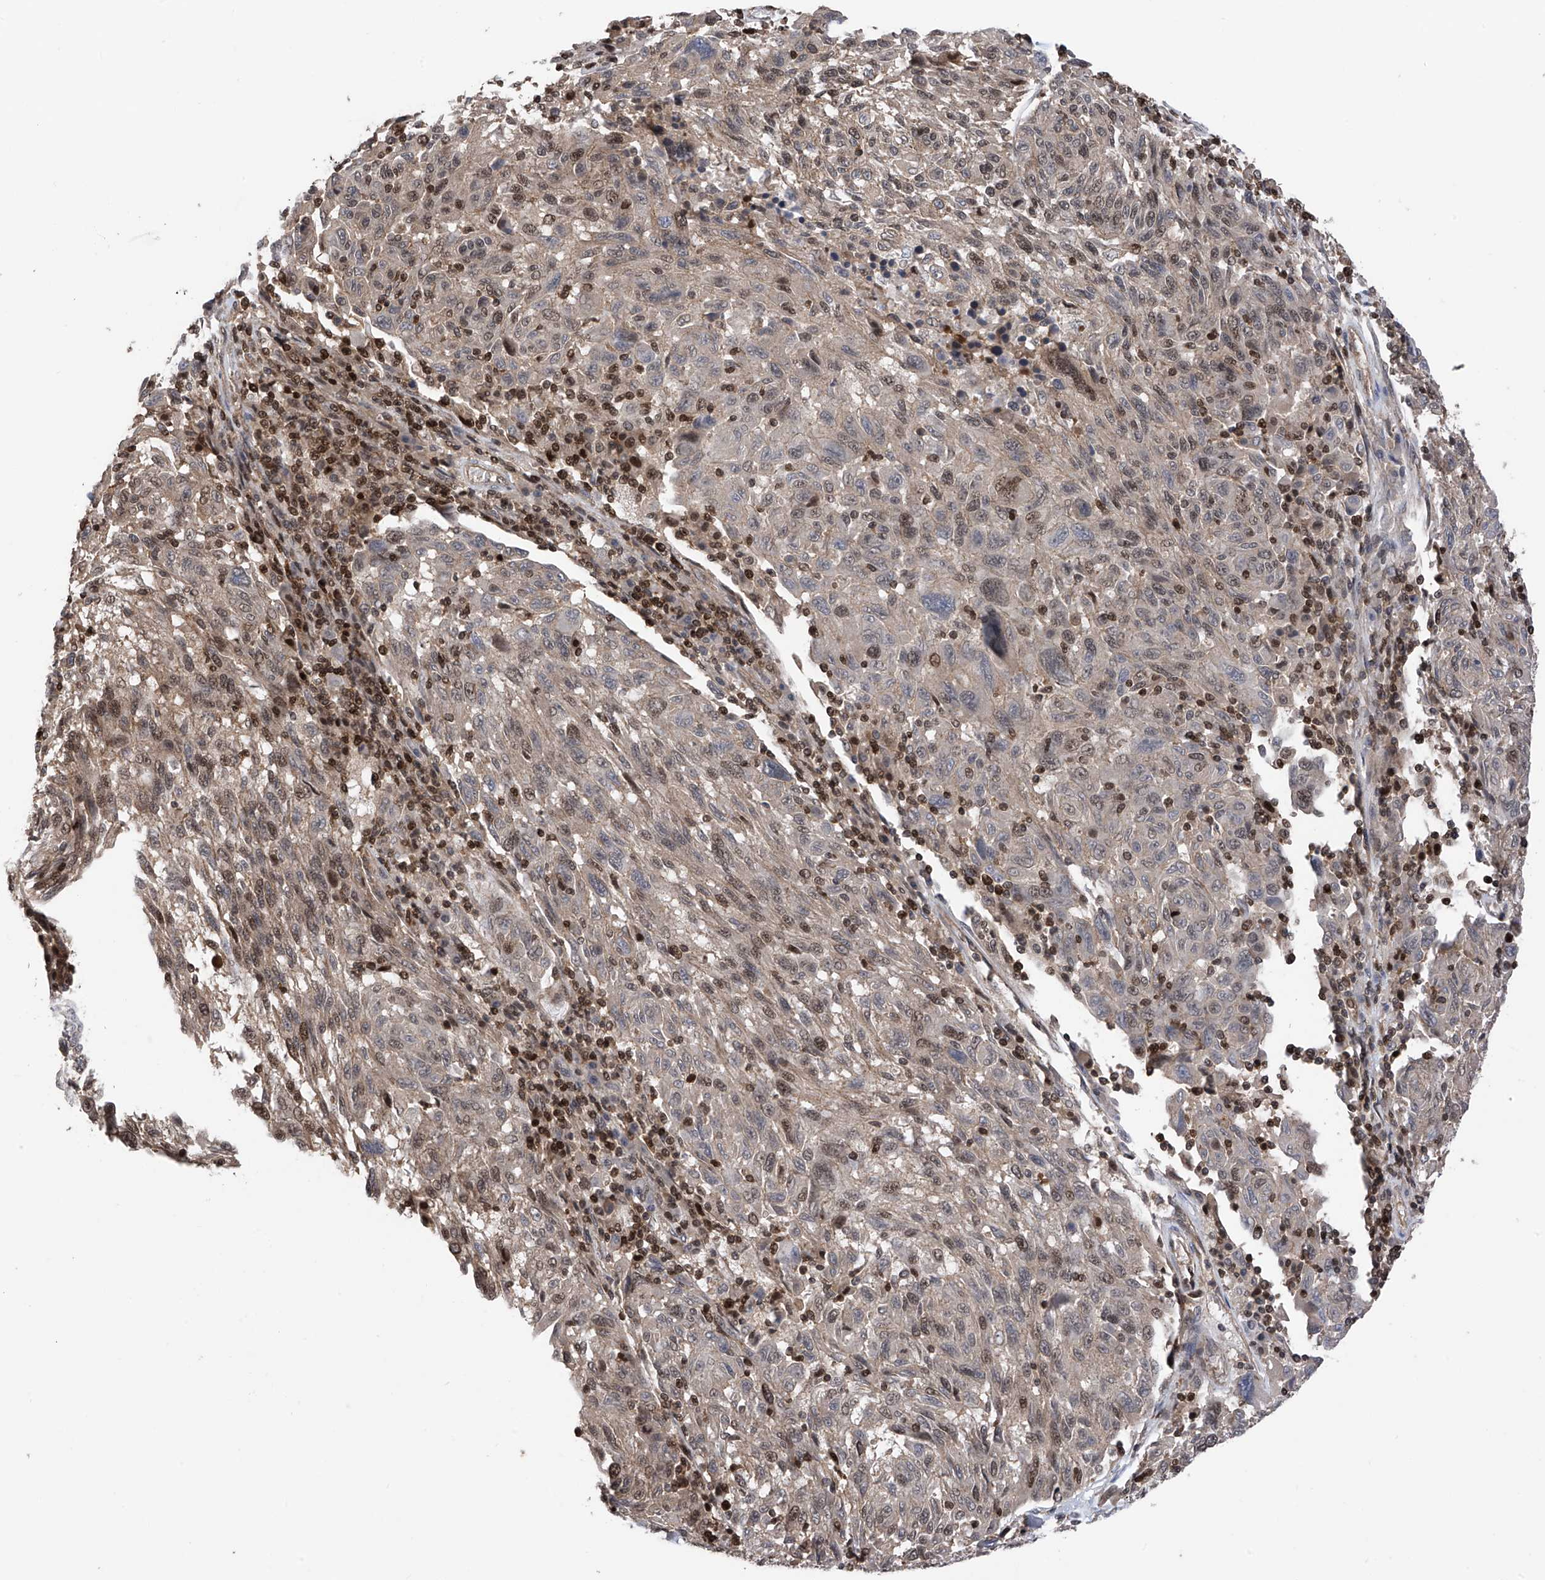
{"staining": {"intensity": "weak", "quantity": "25%-75%", "location": "nuclear"}, "tissue": "melanoma", "cell_type": "Tumor cells", "image_type": "cancer", "snomed": [{"axis": "morphology", "description": "Malignant melanoma, NOS"}, {"axis": "topography", "description": "Skin"}], "caption": "A high-resolution image shows immunohistochemistry staining of melanoma, which shows weak nuclear staining in approximately 25%-75% of tumor cells.", "gene": "DNAJC9", "patient": {"sex": "male", "age": 53}}